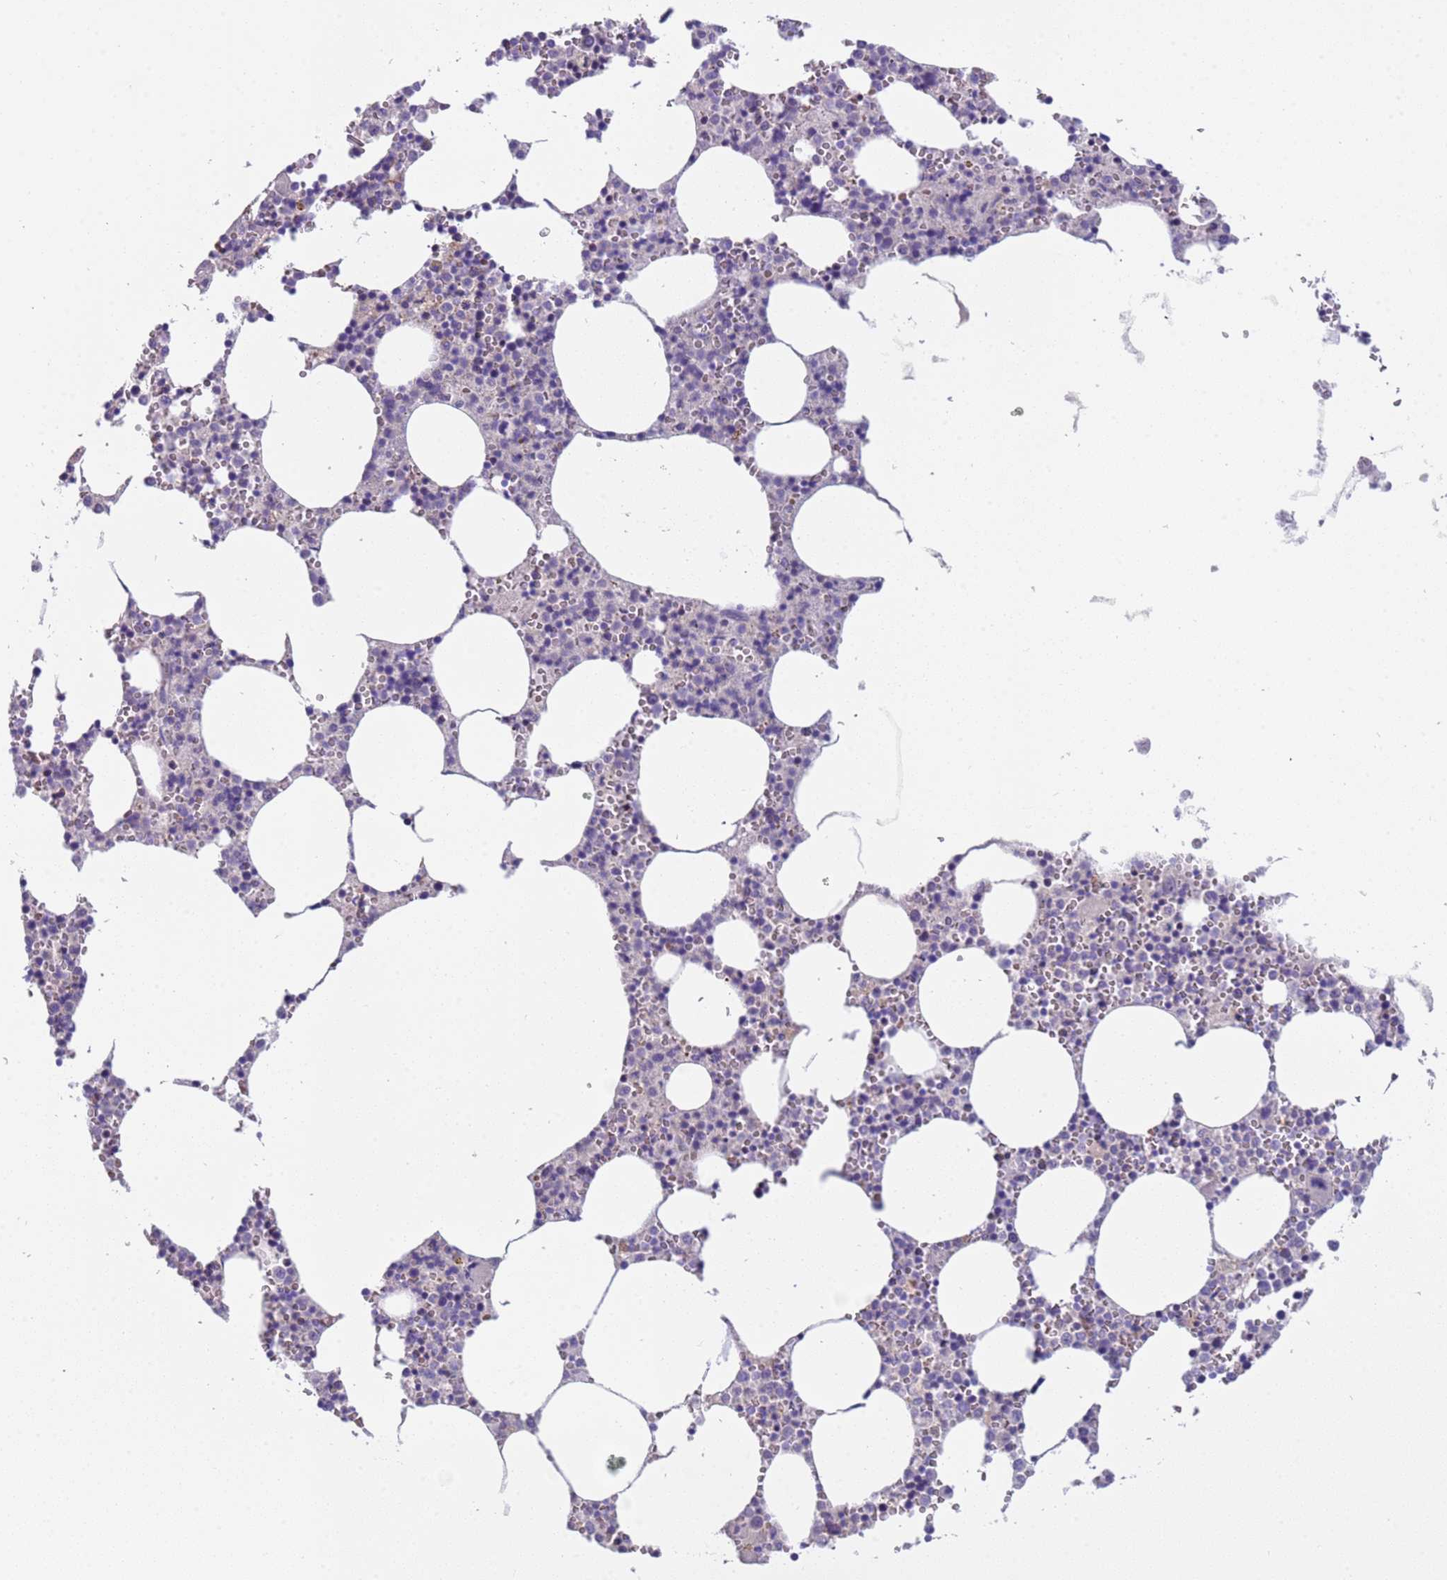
{"staining": {"intensity": "negative", "quantity": "none", "location": "none"}, "tissue": "bone marrow", "cell_type": "Hematopoietic cells", "image_type": "normal", "snomed": [{"axis": "morphology", "description": "Normal tissue, NOS"}, {"axis": "topography", "description": "Bone marrow"}], "caption": "The image exhibits no significant expression in hematopoietic cells of bone marrow. (Stains: DAB (3,3'-diaminobenzidine) IHC with hematoxylin counter stain, Microscopy: brightfield microscopy at high magnification).", "gene": "KBTBD3", "patient": {"sex": "female", "age": 64}}